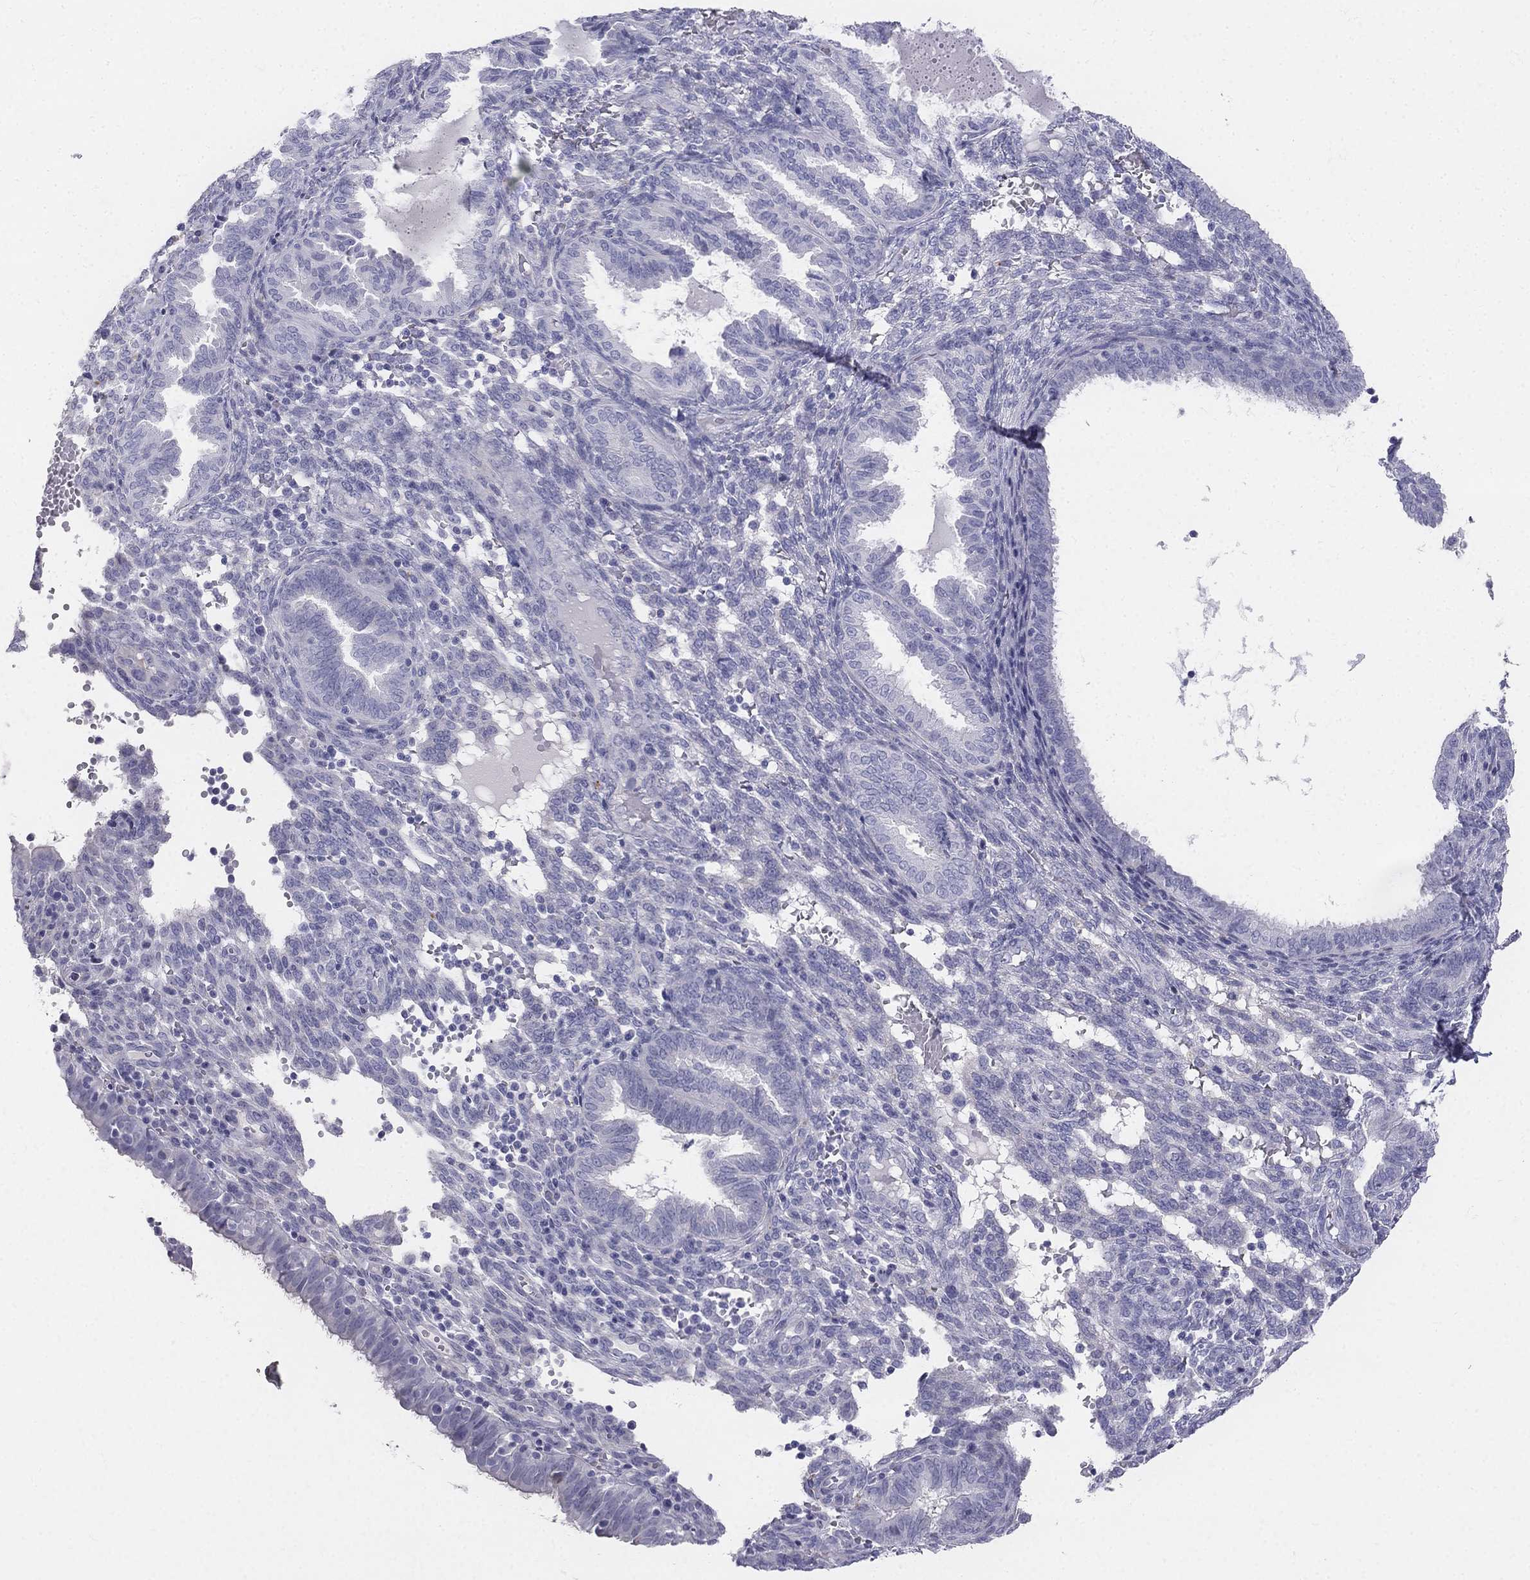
{"staining": {"intensity": "negative", "quantity": "none", "location": "none"}, "tissue": "endometrium", "cell_type": "Cells in endometrial stroma", "image_type": "normal", "snomed": [{"axis": "morphology", "description": "Normal tissue, NOS"}, {"axis": "topography", "description": "Endometrium"}], "caption": "Immunohistochemistry of benign endometrium displays no staining in cells in endometrial stroma.", "gene": "ALOXE3", "patient": {"sex": "female", "age": 42}}